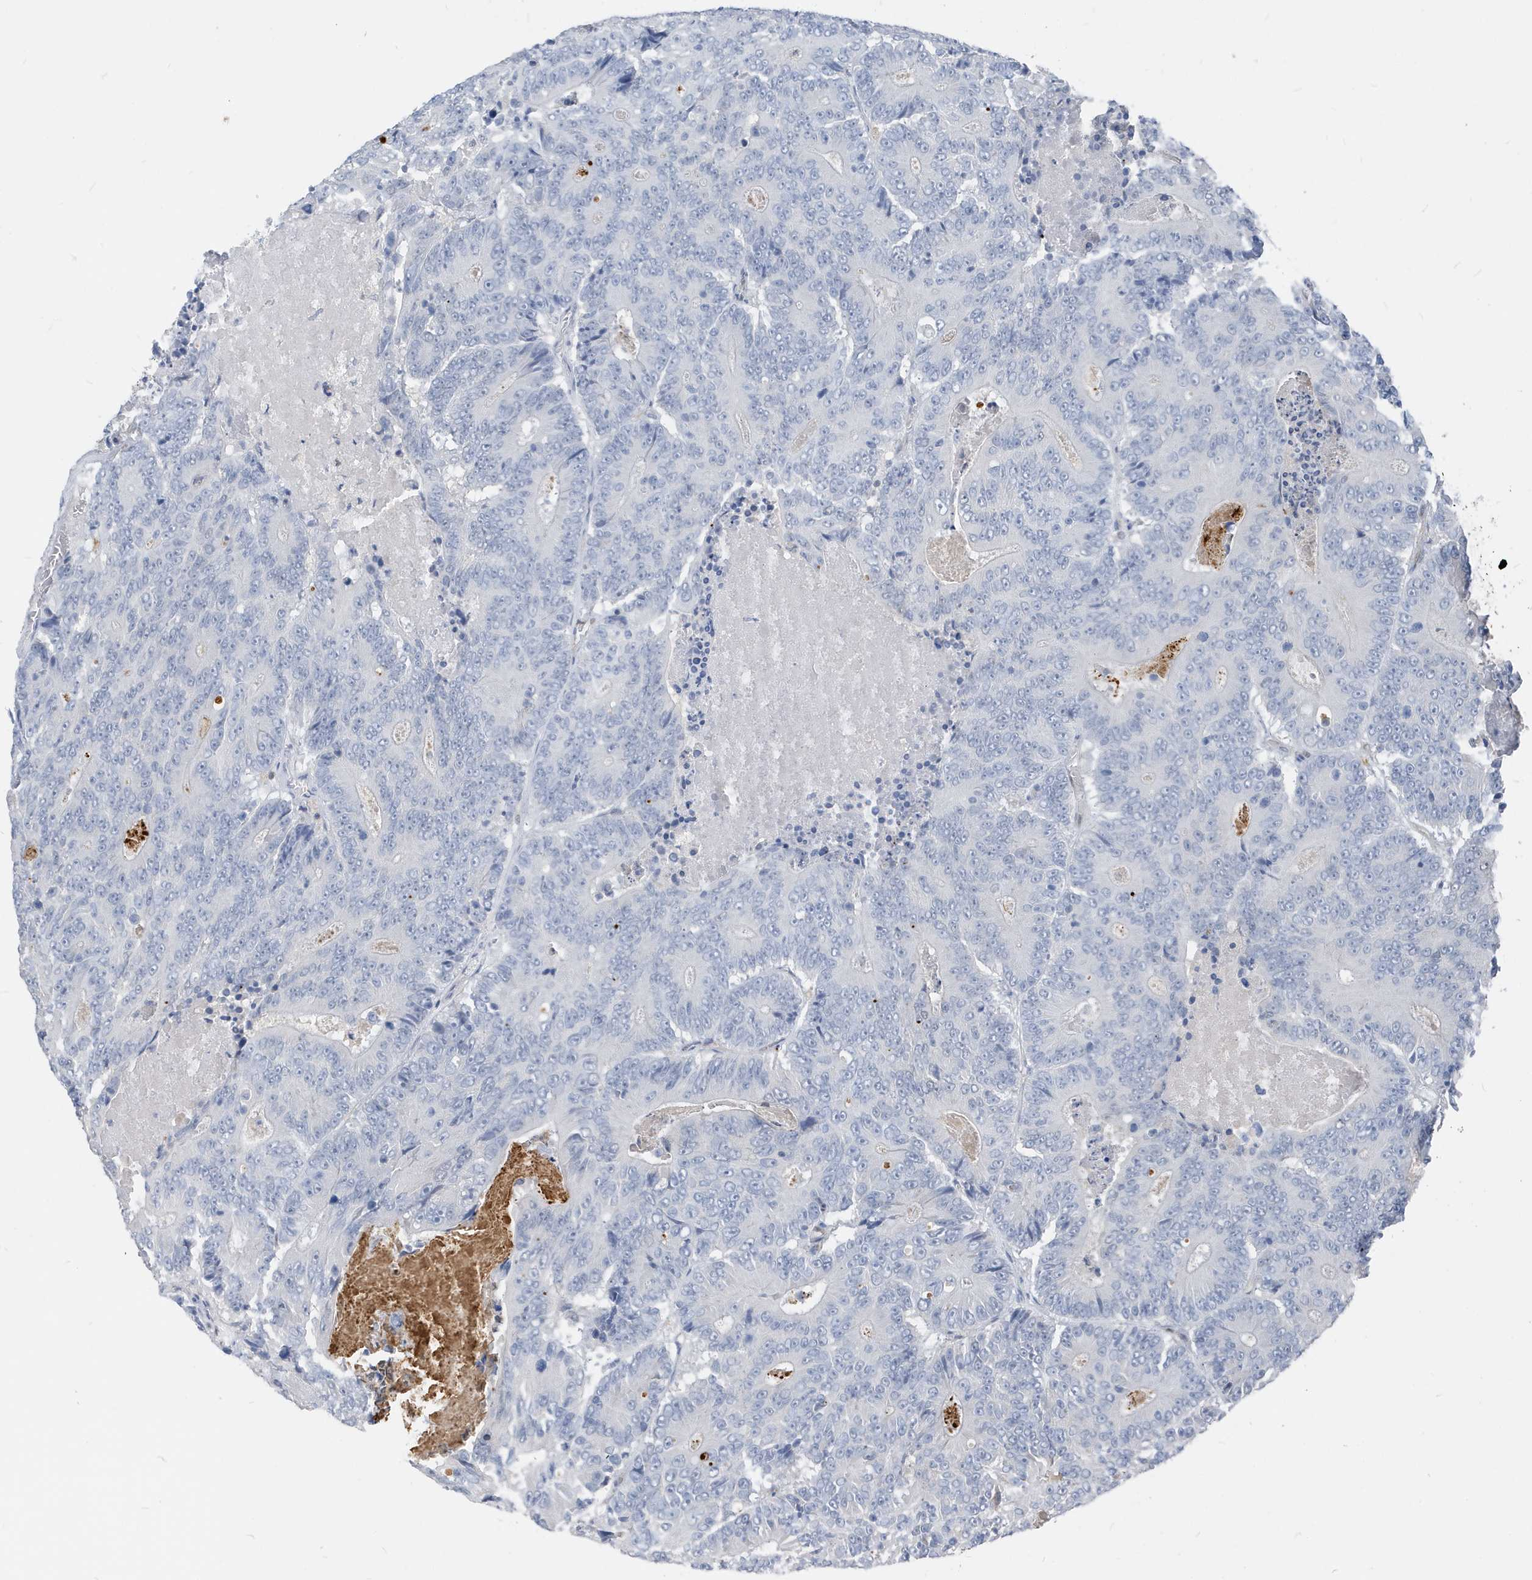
{"staining": {"intensity": "negative", "quantity": "none", "location": "none"}, "tissue": "colorectal cancer", "cell_type": "Tumor cells", "image_type": "cancer", "snomed": [{"axis": "morphology", "description": "Adenocarcinoma, NOS"}, {"axis": "topography", "description": "Colon"}], "caption": "Immunohistochemistry (IHC) histopathology image of adenocarcinoma (colorectal) stained for a protein (brown), which reveals no staining in tumor cells.", "gene": "NCOA7", "patient": {"sex": "male", "age": 83}}